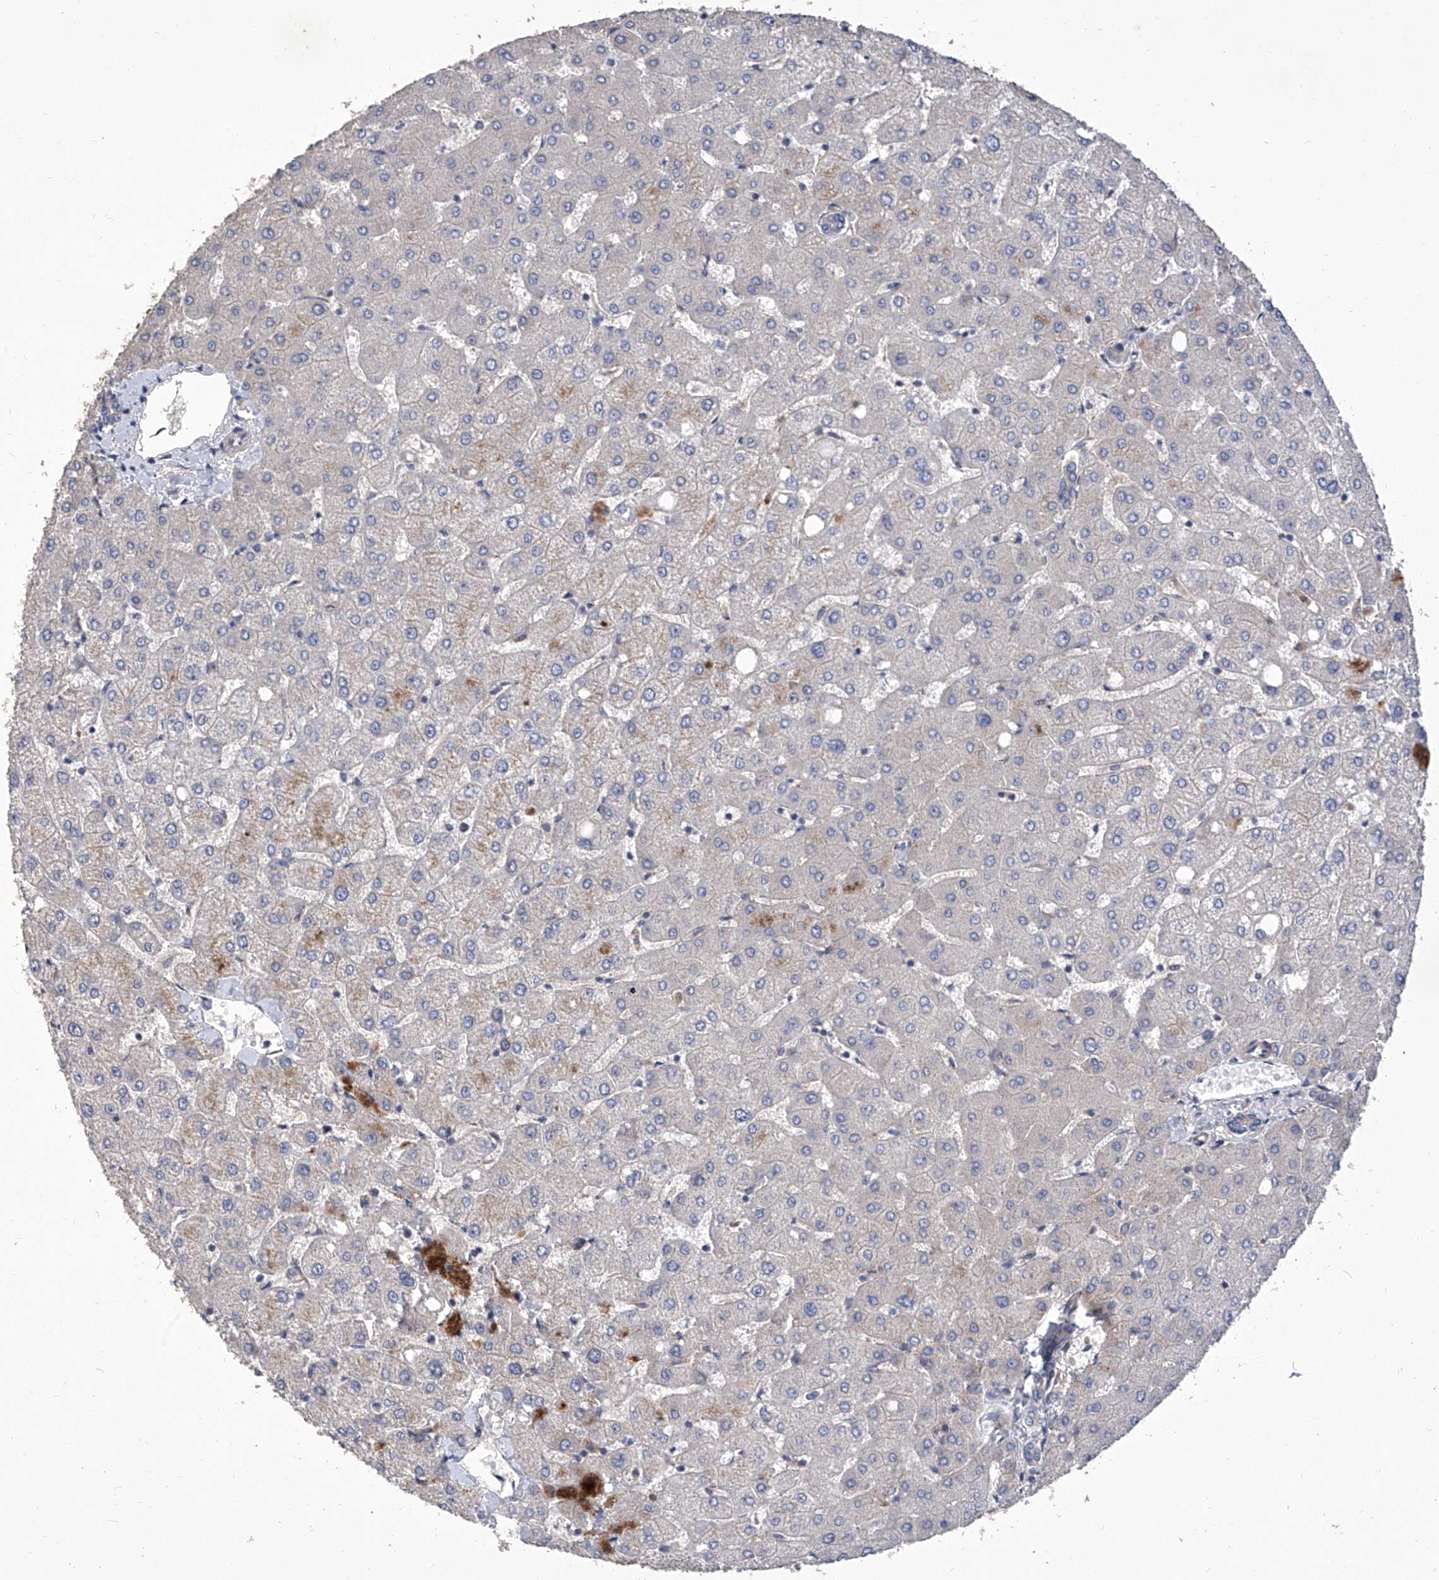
{"staining": {"intensity": "negative", "quantity": "none", "location": "none"}, "tissue": "liver", "cell_type": "Cholangiocytes", "image_type": "normal", "snomed": [{"axis": "morphology", "description": "Normal tissue, NOS"}, {"axis": "topography", "description": "Liver"}], "caption": "A micrograph of liver stained for a protein displays no brown staining in cholangiocytes.", "gene": "TJAP1", "patient": {"sex": "female", "age": 54}}